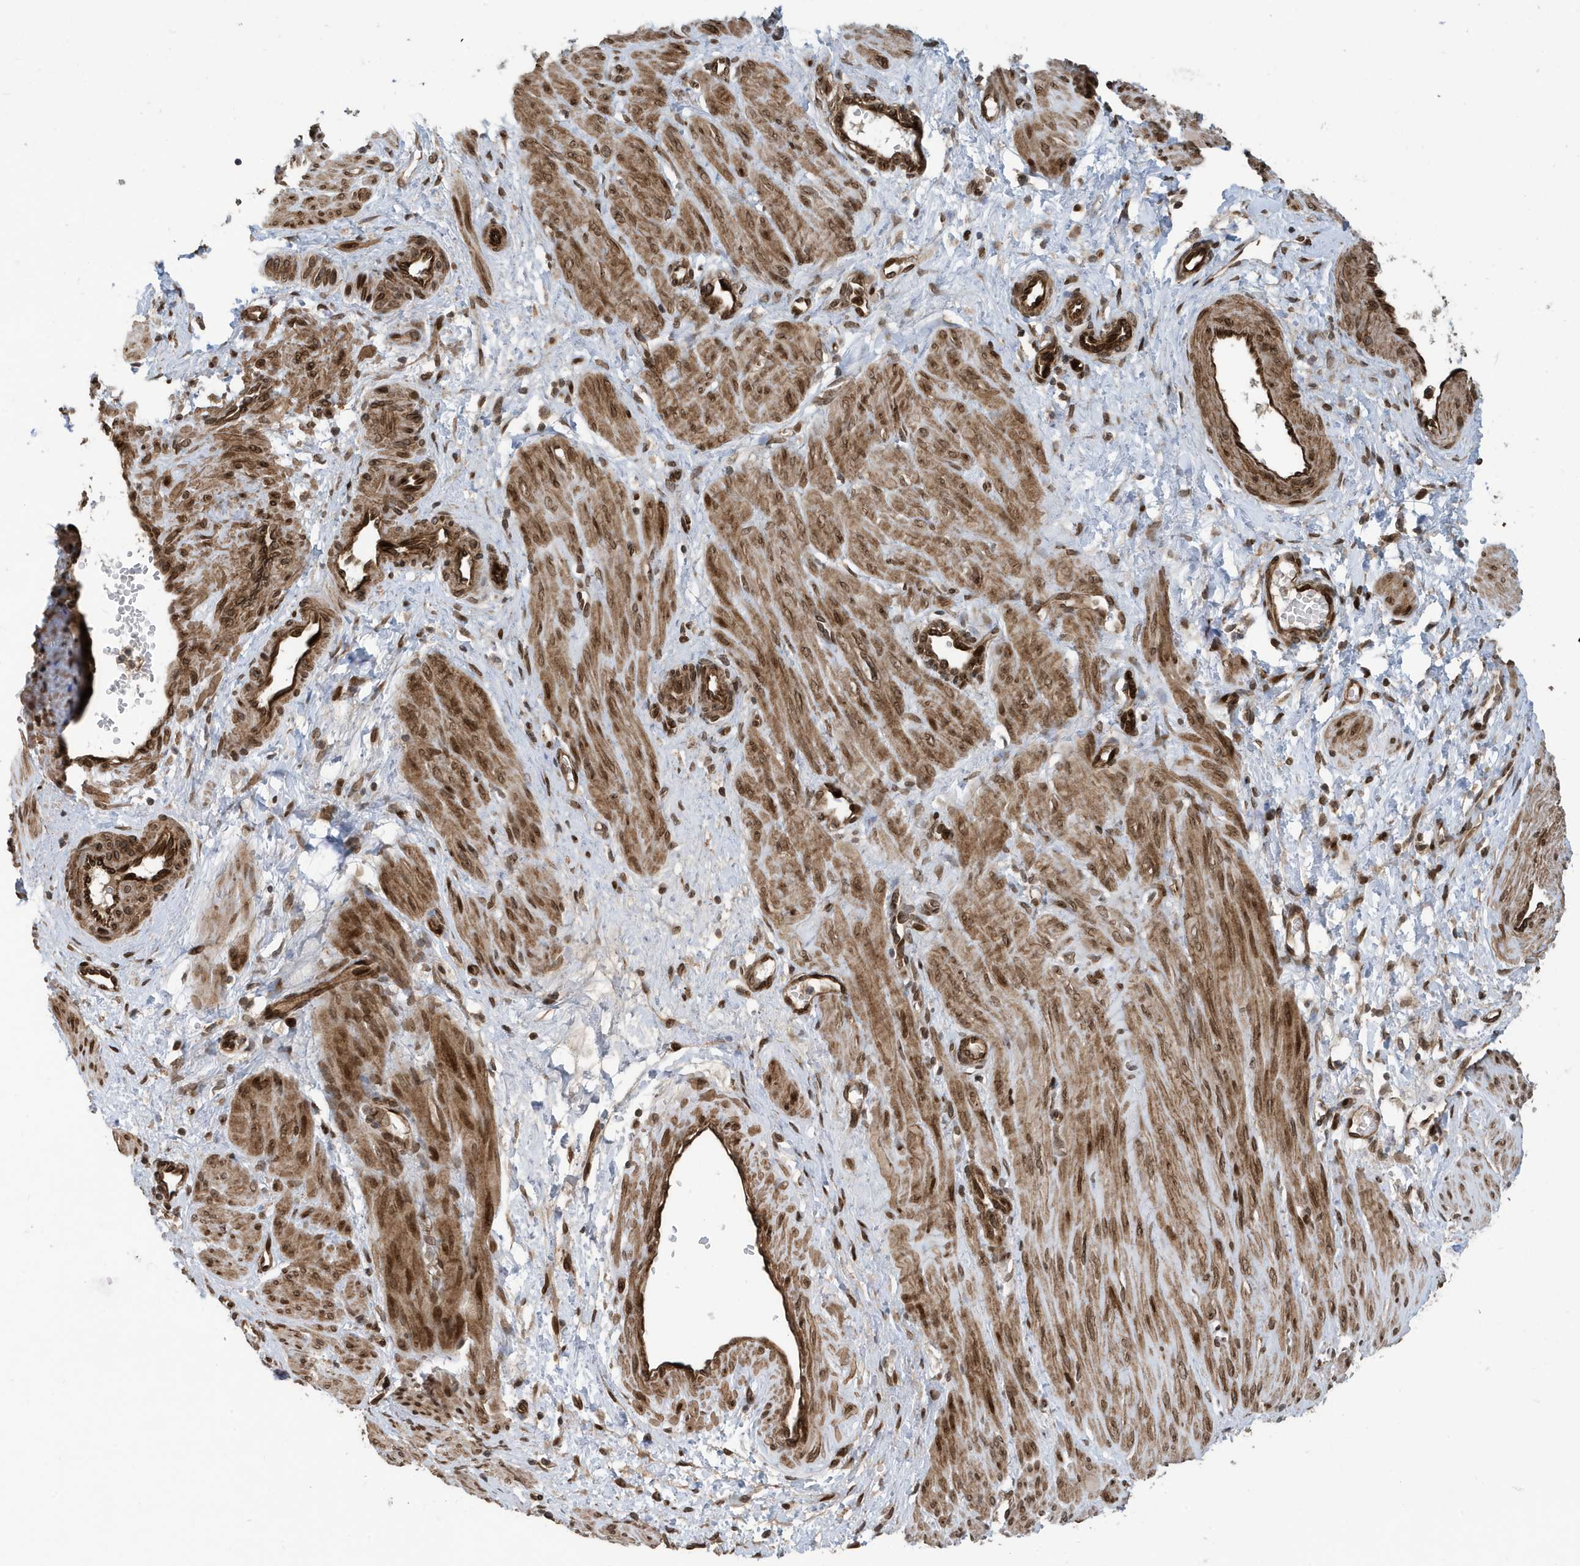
{"staining": {"intensity": "moderate", "quantity": ">75%", "location": "cytoplasmic/membranous,nuclear"}, "tissue": "smooth muscle", "cell_type": "Smooth muscle cells", "image_type": "normal", "snomed": [{"axis": "morphology", "description": "Normal tissue, NOS"}, {"axis": "topography", "description": "Endometrium"}], "caption": "Smooth muscle cells demonstrate medium levels of moderate cytoplasmic/membranous,nuclear positivity in about >75% of cells in unremarkable smooth muscle. (brown staining indicates protein expression, while blue staining denotes nuclei).", "gene": "DUSP18", "patient": {"sex": "female", "age": 33}}